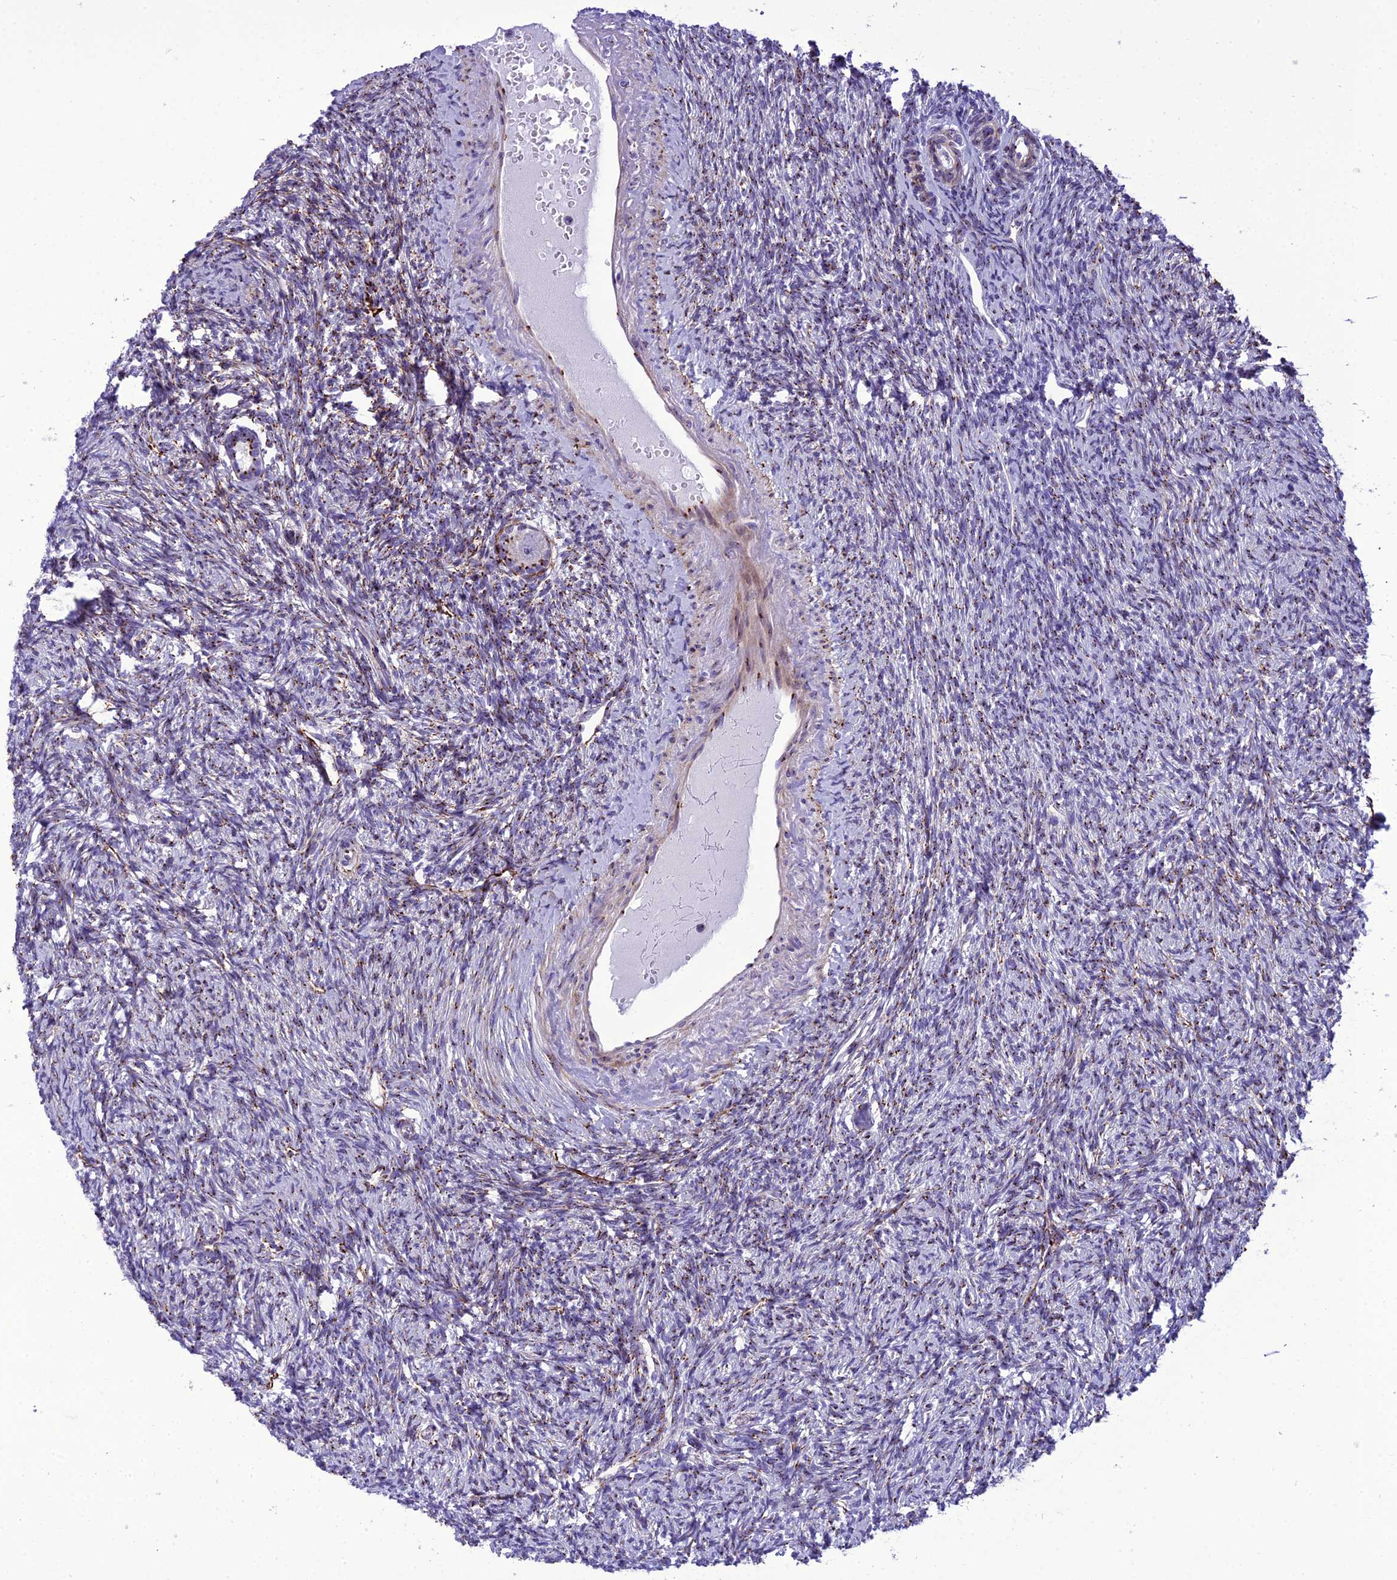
{"staining": {"intensity": "moderate", "quantity": ">75%", "location": "cytoplasmic/membranous"}, "tissue": "ovary", "cell_type": "Follicle cells", "image_type": "normal", "snomed": [{"axis": "morphology", "description": "Normal tissue, NOS"}, {"axis": "morphology", "description": "Cyst, NOS"}, {"axis": "topography", "description": "Ovary"}], "caption": "IHC (DAB (3,3'-diaminobenzidine)) staining of unremarkable ovary shows moderate cytoplasmic/membranous protein positivity in approximately >75% of follicle cells. (DAB IHC with brightfield microscopy, high magnification).", "gene": "GOLM2", "patient": {"sex": "female", "age": 33}}